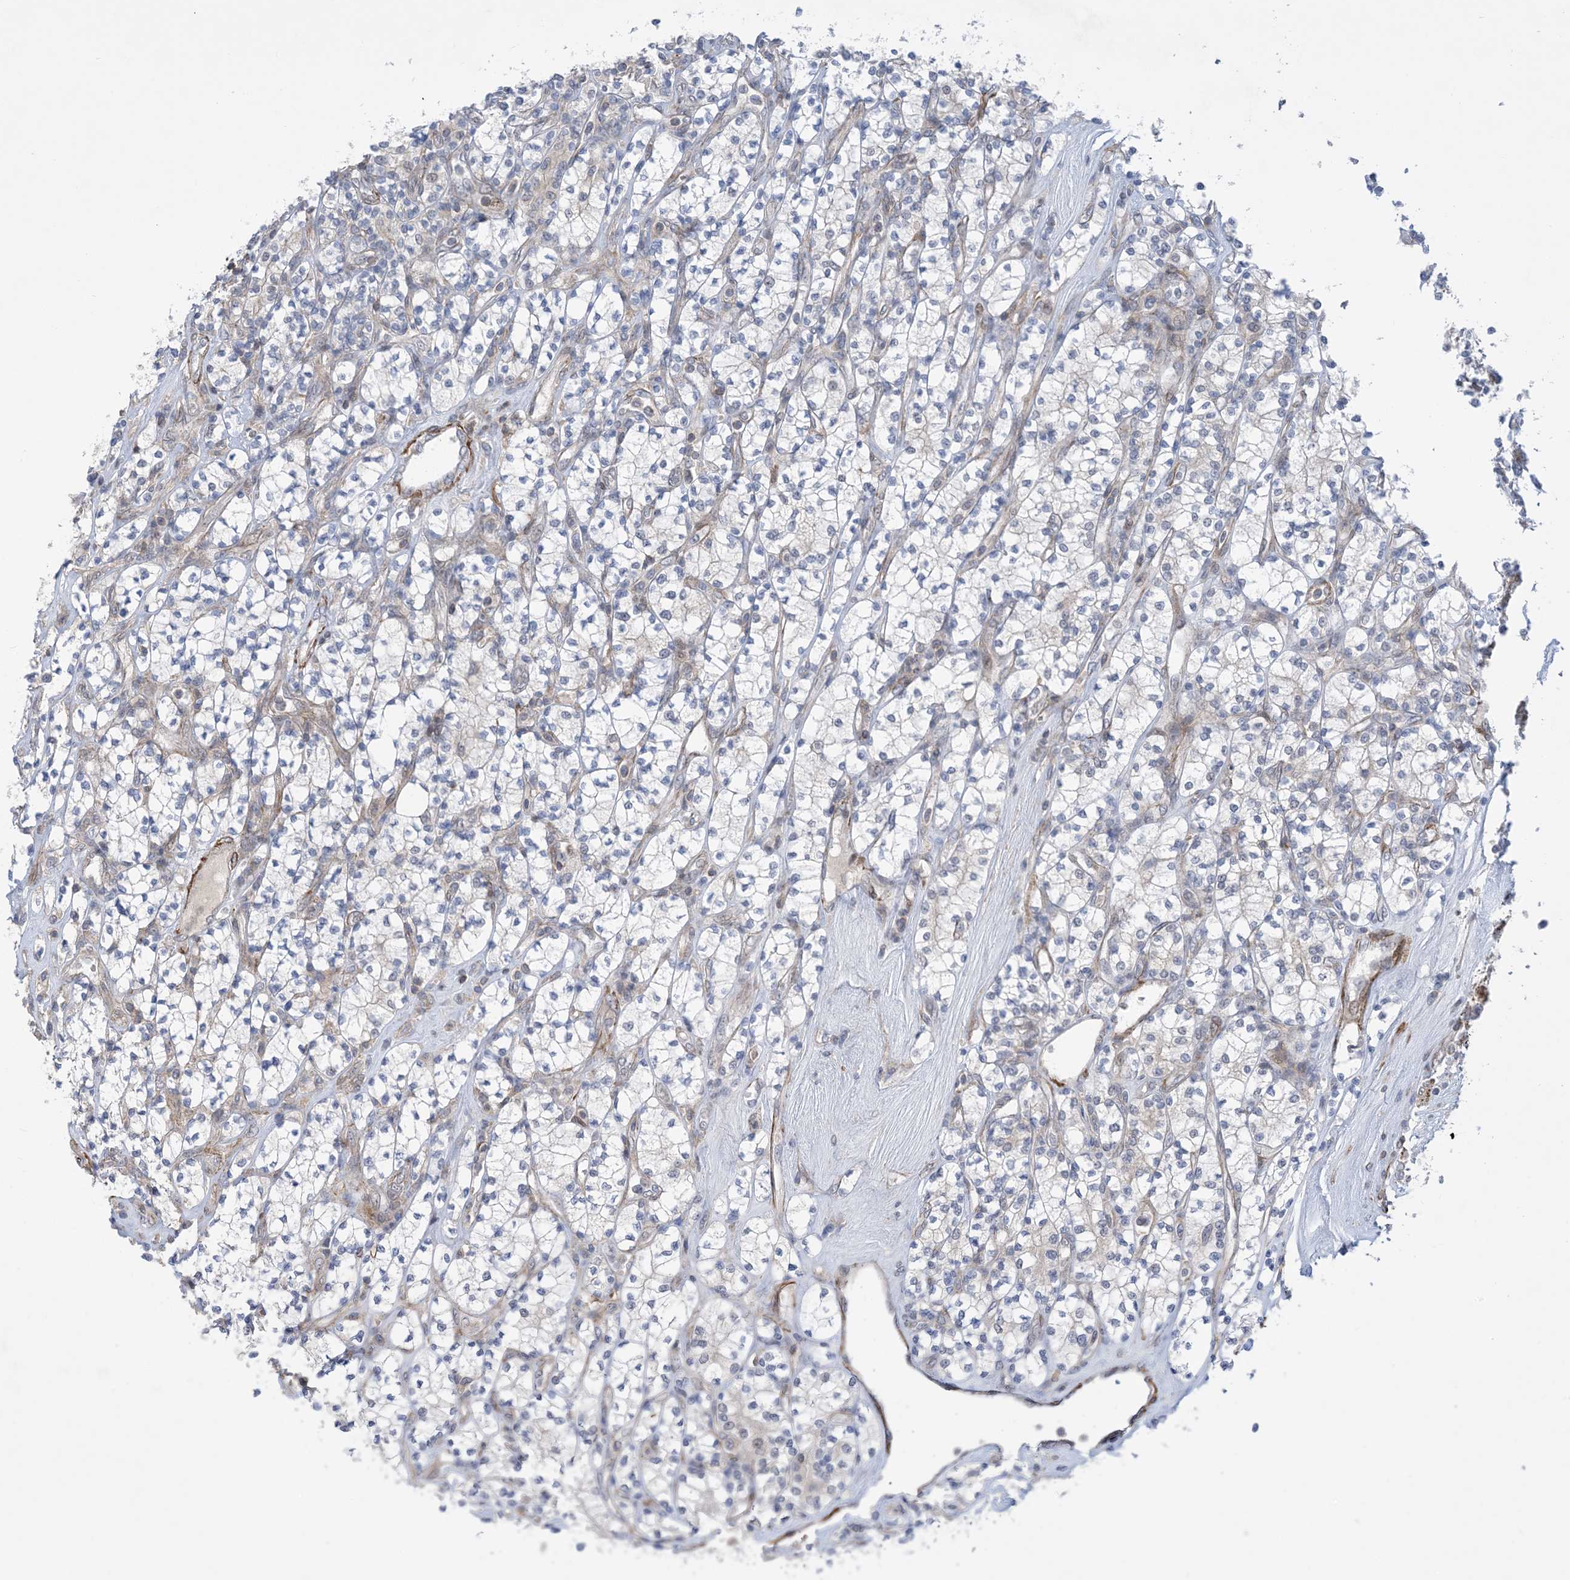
{"staining": {"intensity": "negative", "quantity": "none", "location": "none"}, "tissue": "renal cancer", "cell_type": "Tumor cells", "image_type": "cancer", "snomed": [{"axis": "morphology", "description": "Adenocarcinoma, NOS"}, {"axis": "topography", "description": "Kidney"}], "caption": "There is no significant positivity in tumor cells of adenocarcinoma (renal). Brightfield microscopy of IHC stained with DAB (3,3'-diaminobenzidine) (brown) and hematoxylin (blue), captured at high magnification.", "gene": "ZNF8", "patient": {"sex": "male", "age": 77}}